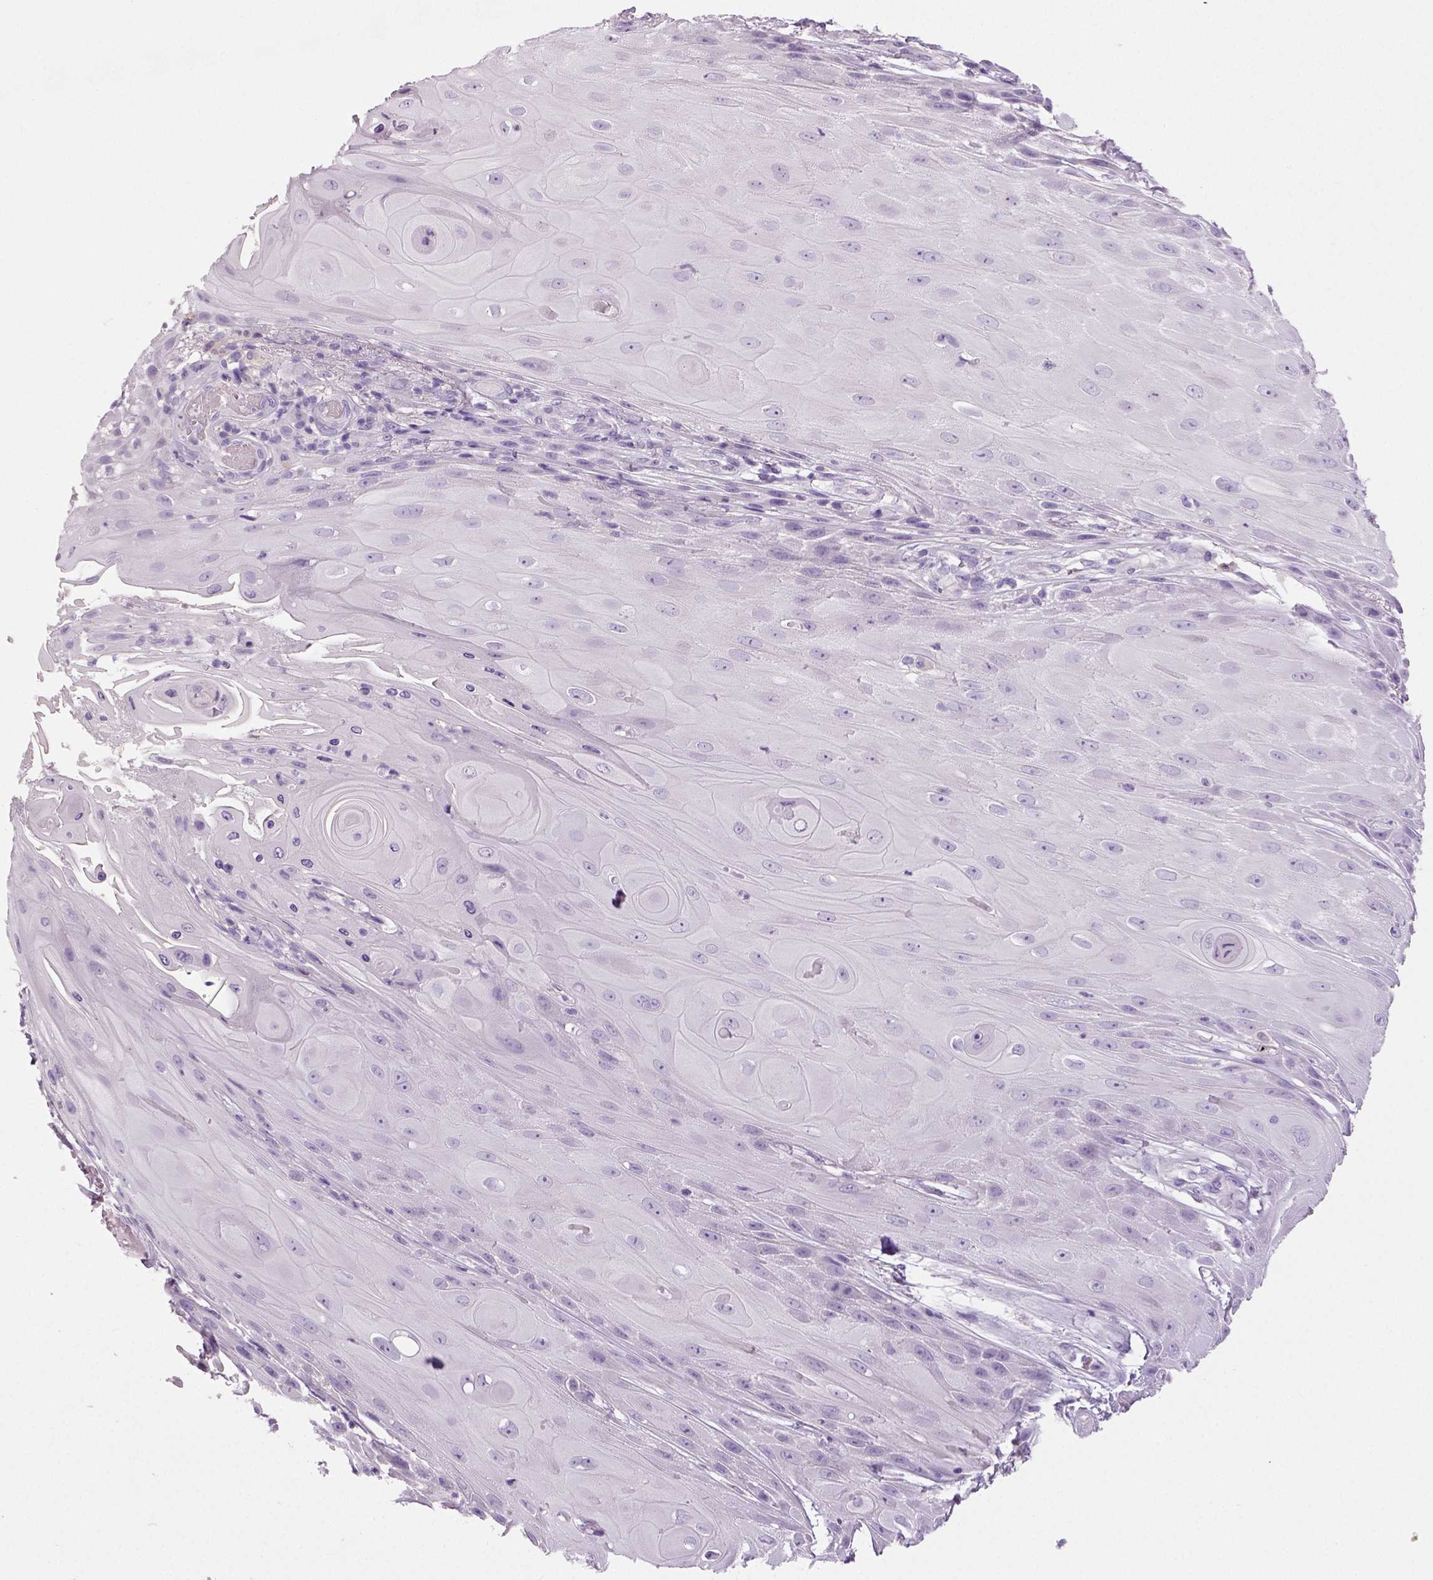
{"staining": {"intensity": "negative", "quantity": "none", "location": "none"}, "tissue": "skin cancer", "cell_type": "Tumor cells", "image_type": "cancer", "snomed": [{"axis": "morphology", "description": "Squamous cell carcinoma, NOS"}, {"axis": "topography", "description": "Skin"}], "caption": "An immunohistochemistry (IHC) histopathology image of skin cancer is shown. There is no staining in tumor cells of skin cancer.", "gene": "NECAB2", "patient": {"sex": "male", "age": 62}}